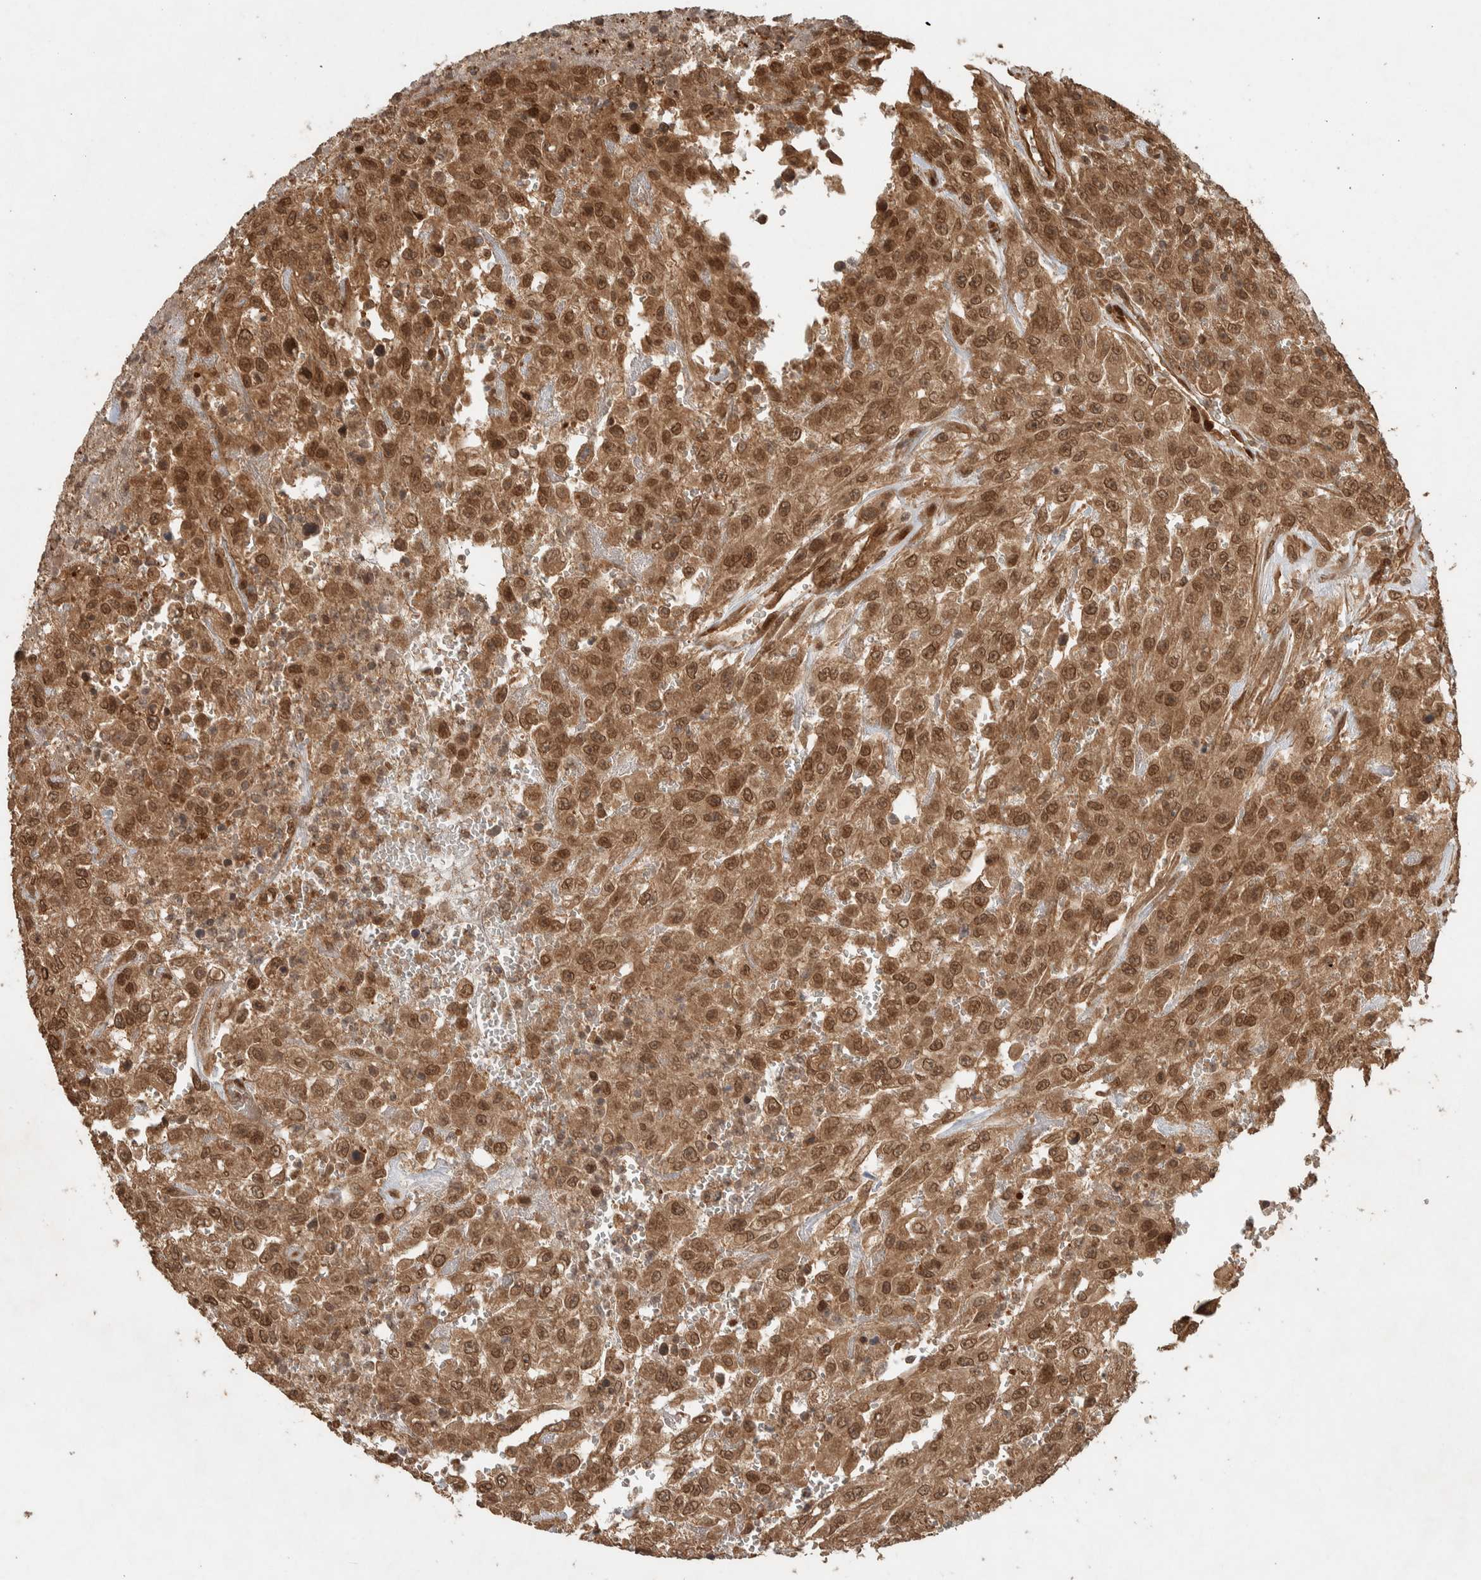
{"staining": {"intensity": "moderate", "quantity": ">75%", "location": "cytoplasmic/membranous,nuclear"}, "tissue": "urothelial cancer", "cell_type": "Tumor cells", "image_type": "cancer", "snomed": [{"axis": "morphology", "description": "Urothelial carcinoma, High grade"}, {"axis": "topography", "description": "Urinary bladder"}], "caption": "IHC of human urothelial cancer reveals medium levels of moderate cytoplasmic/membranous and nuclear expression in approximately >75% of tumor cells.", "gene": "CNTROB", "patient": {"sex": "male", "age": 46}}